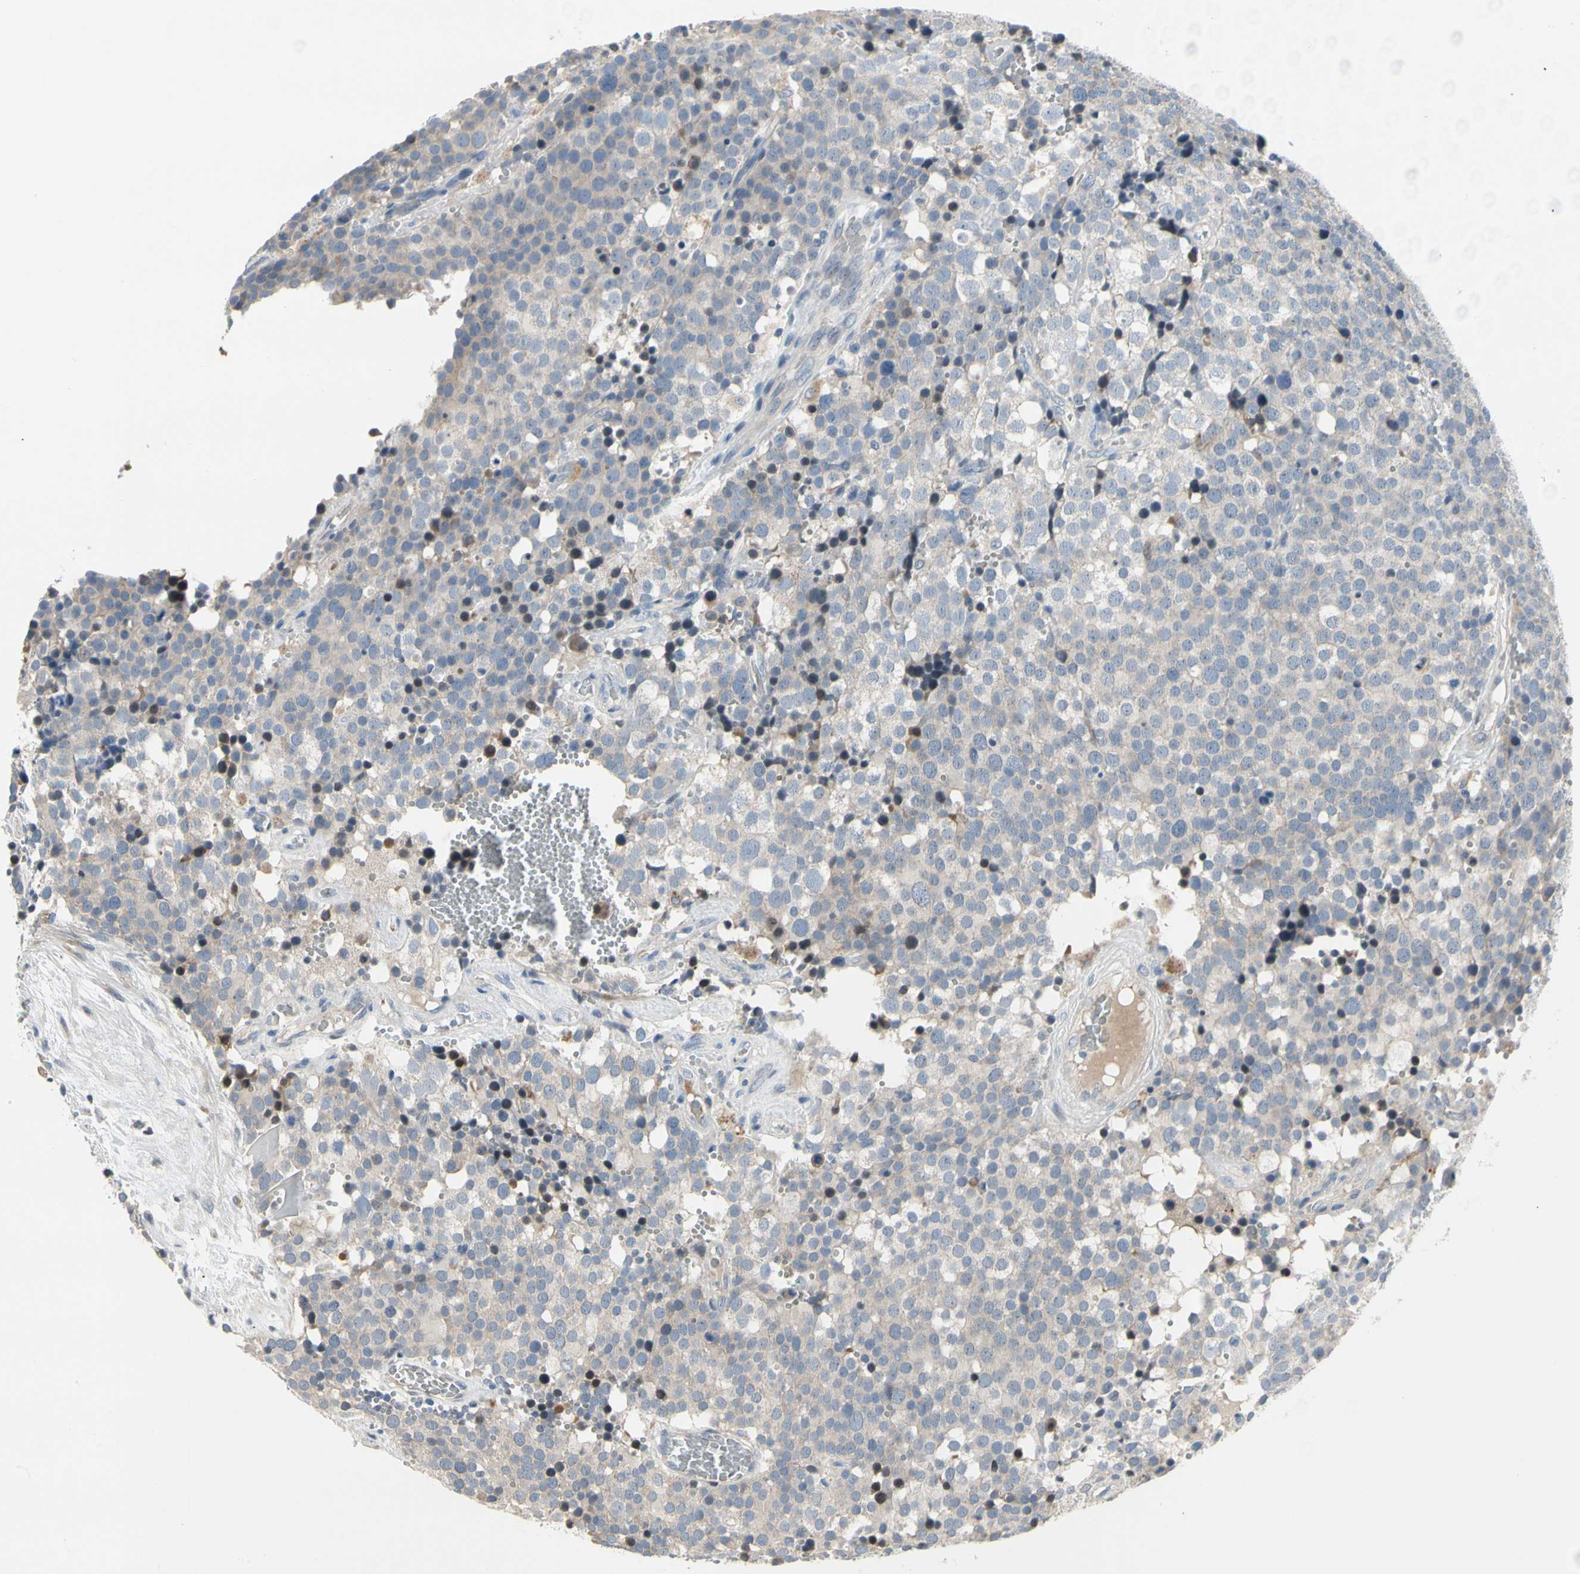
{"staining": {"intensity": "negative", "quantity": "none", "location": "none"}, "tissue": "testis cancer", "cell_type": "Tumor cells", "image_type": "cancer", "snomed": [{"axis": "morphology", "description": "Seminoma, NOS"}, {"axis": "topography", "description": "Testis"}], "caption": "An immunohistochemistry (IHC) image of seminoma (testis) is shown. There is no staining in tumor cells of seminoma (testis).", "gene": "NFASC", "patient": {"sex": "male", "age": 71}}